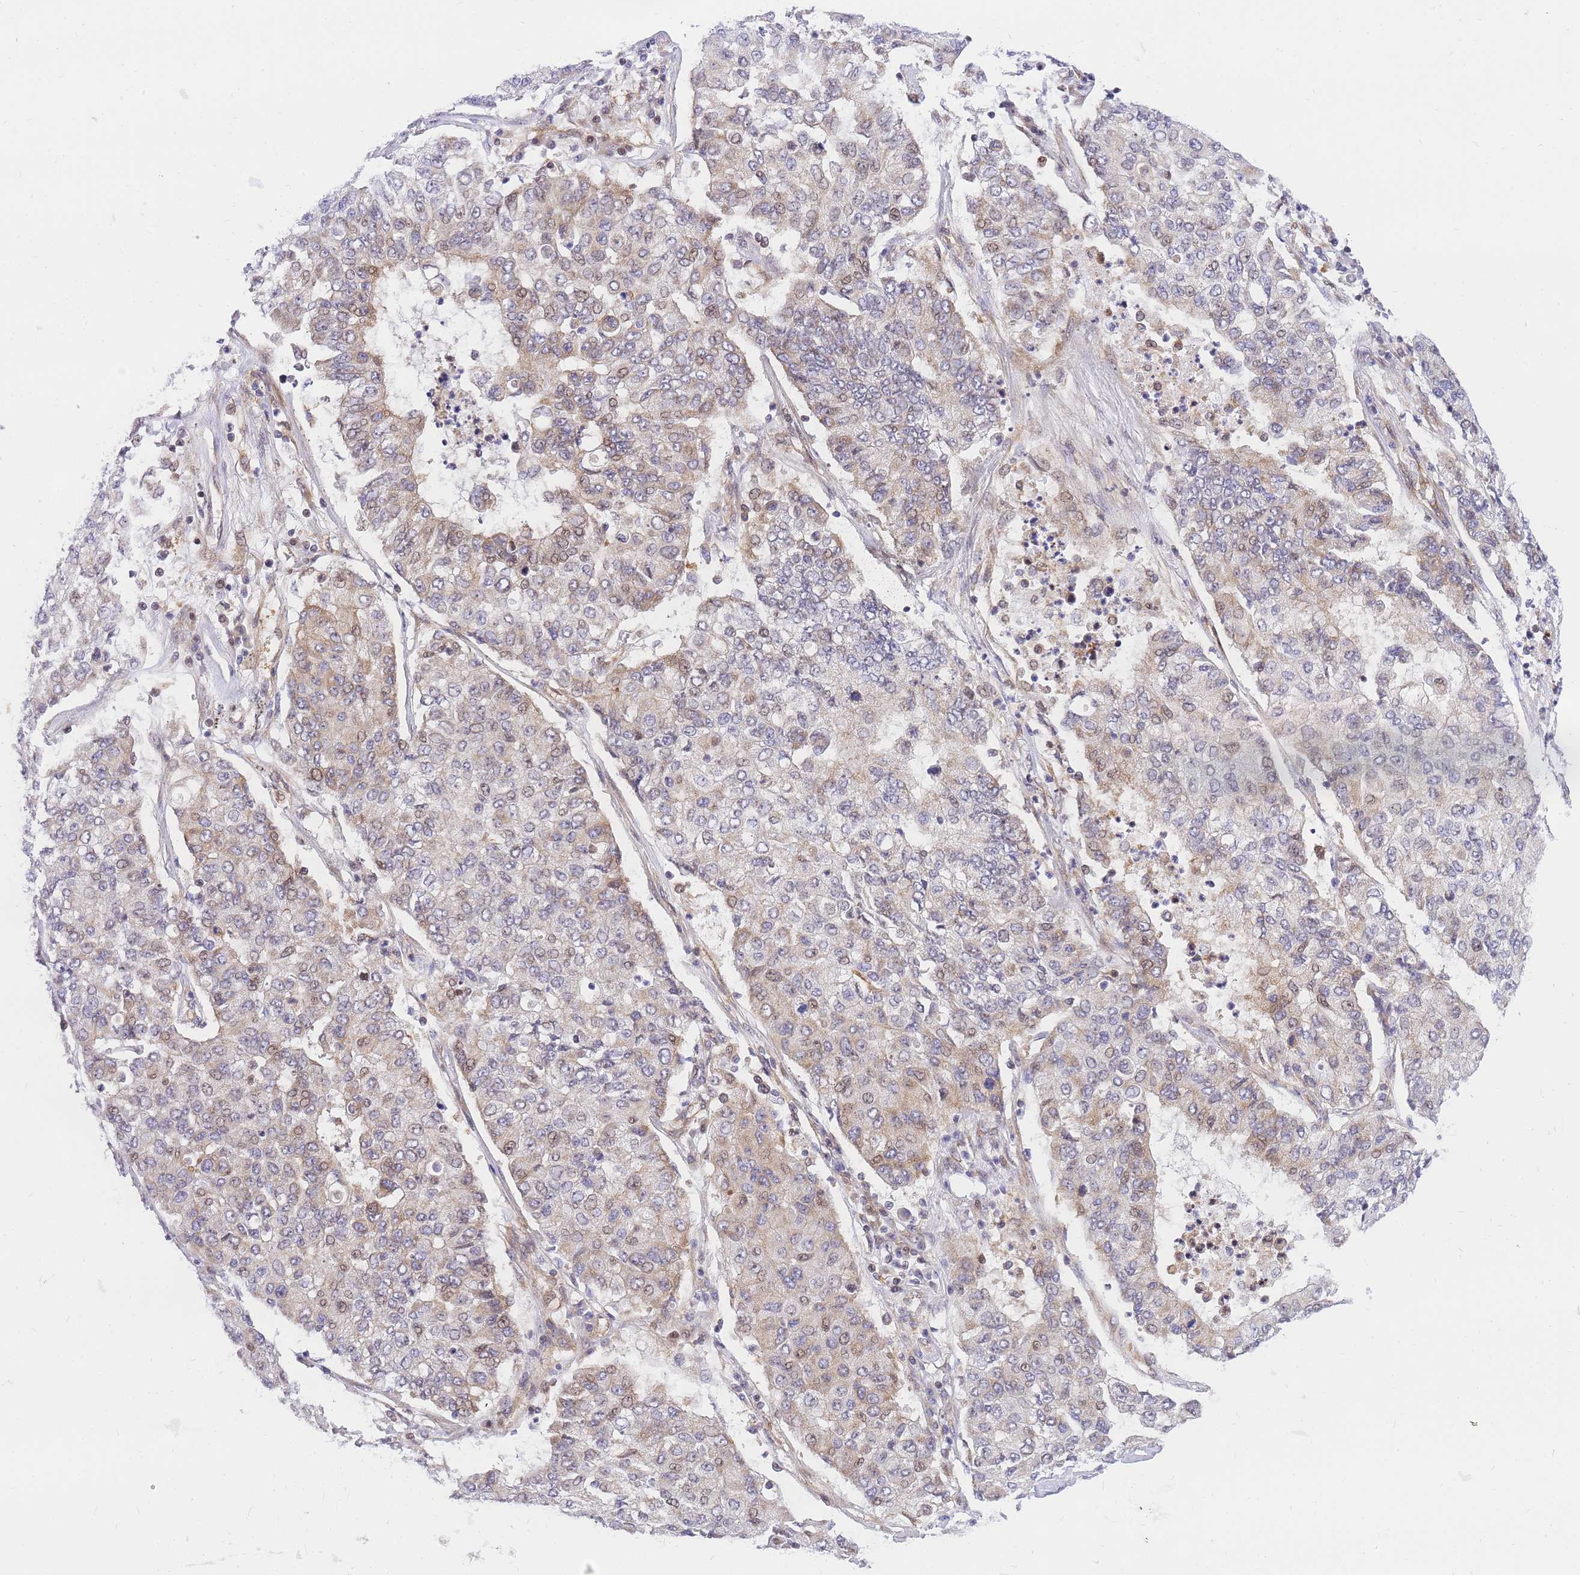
{"staining": {"intensity": "weak", "quantity": "25%-75%", "location": "cytoplasmic/membranous,nuclear"}, "tissue": "lung cancer", "cell_type": "Tumor cells", "image_type": "cancer", "snomed": [{"axis": "morphology", "description": "Squamous cell carcinoma, NOS"}, {"axis": "topography", "description": "Lung"}], "caption": "Squamous cell carcinoma (lung) tissue reveals weak cytoplasmic/membranous and nuclear expression in about 25%-75% of tumor cells (Brightfield microscopy of DAB IHC at high magnification).", "gene": "S100PBP", "patient": {"sex": "male", "age": 74}}